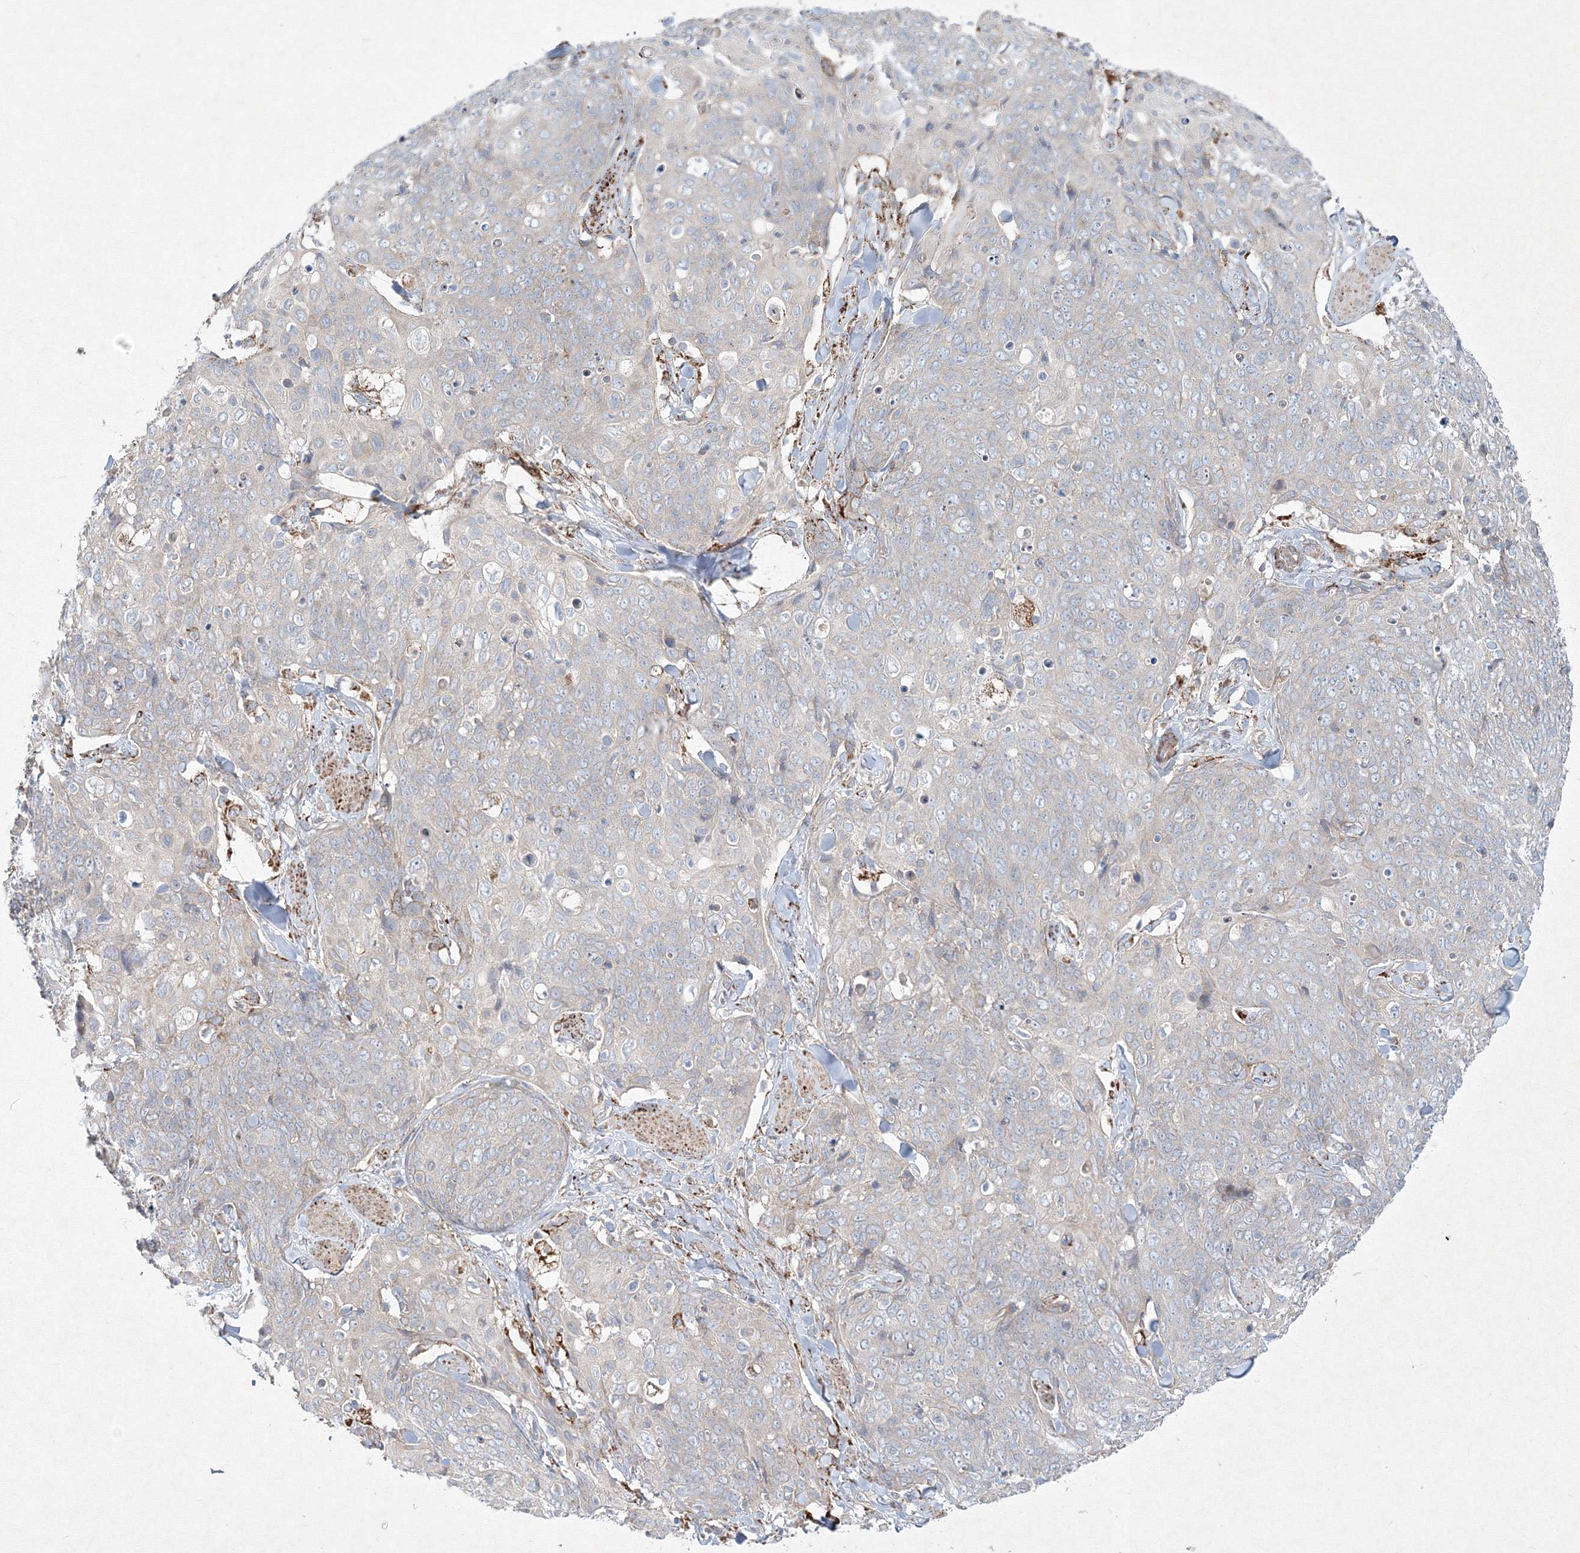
{"staining": {"intensity": "negative", "quantity": "none", "location": "none"}, "tissue": "skin cancer", "cell_type": "Tumor cells", "image_type": "cancer", "snomed": [{"axis": "morphology", "description": "Squamous cell carcinoma, NOS"}, {"axis": "topography", "description": "Skin"}, {"axis": "topography", "description": "Vulva"}], "caption": "The photomicrograph shows no staining of tumor cells in squamous cell carcinoma (skin).", "gene": "WDR49", "patient": {"sex": "female", "age": 85}}